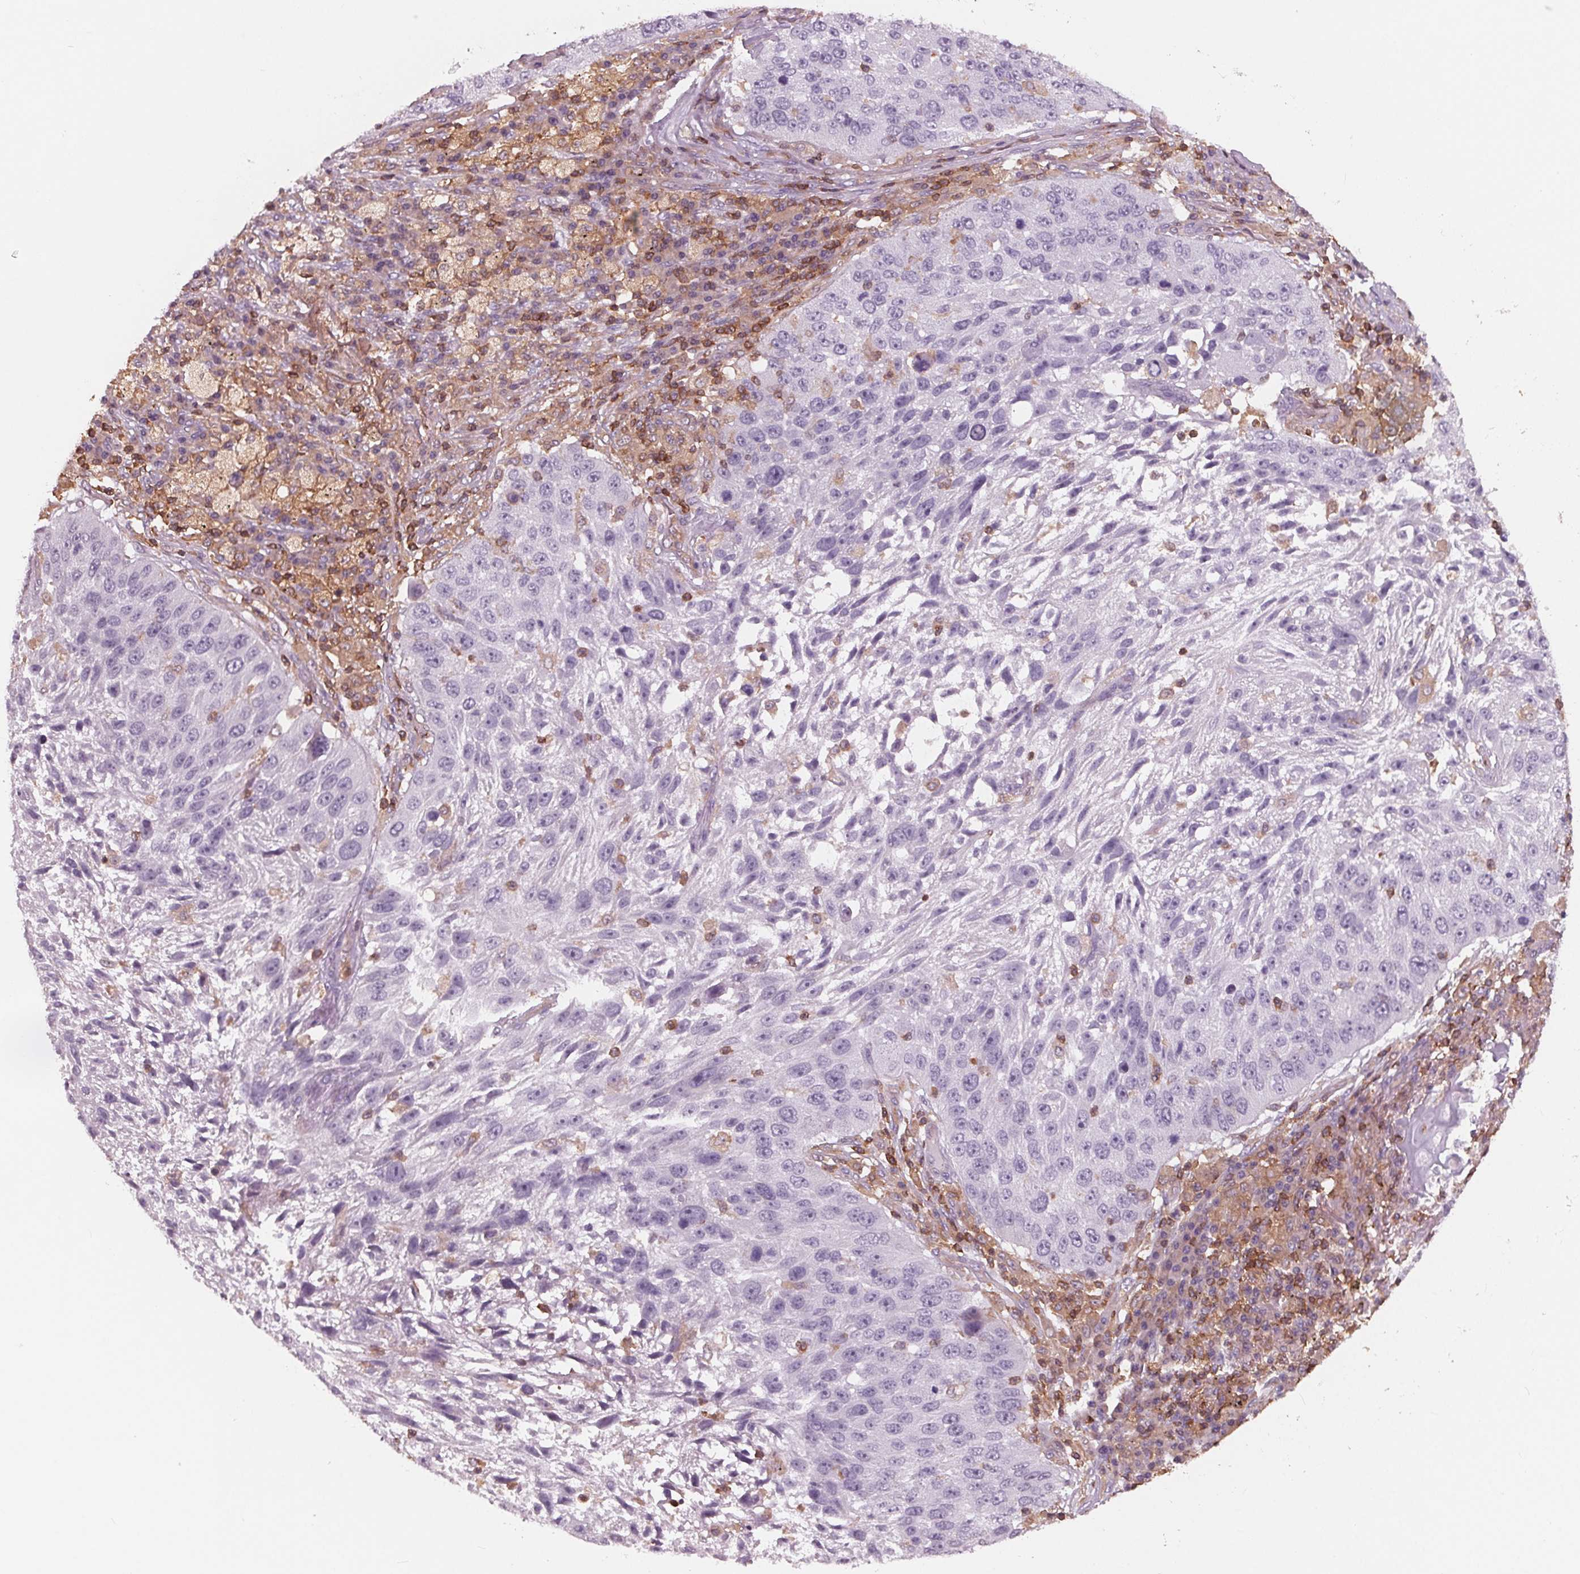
{"staining": {"intensity": "negative", "quantity": "none", "location": "none"}, "tissue": "lung cancer", "cell_type": "Tumor cells", "image_type": "cancer", "snomed": [{"axis": "morphology", "description": "Normal morphology"}, {"axis": "morphology", "description": "Squamous cell carcinoma, NOS"}, {"axis": "topography", "description": "Lymph node"}, {"axis": "topography", "description": "Lung"}], "caption": "Immunohistochemical staining of human lung cancer (squamous cell carcinoma) exhibits no significant positivity in tumor cells. Brightfield microscopy of IHC stained with DAB (3,3'-diaminobenzidine) (brown) and hematoxylin (blue), captured at high magnification.", "gene": "ARHGAP25", "patient": {"sex": "male", "age": 67}}